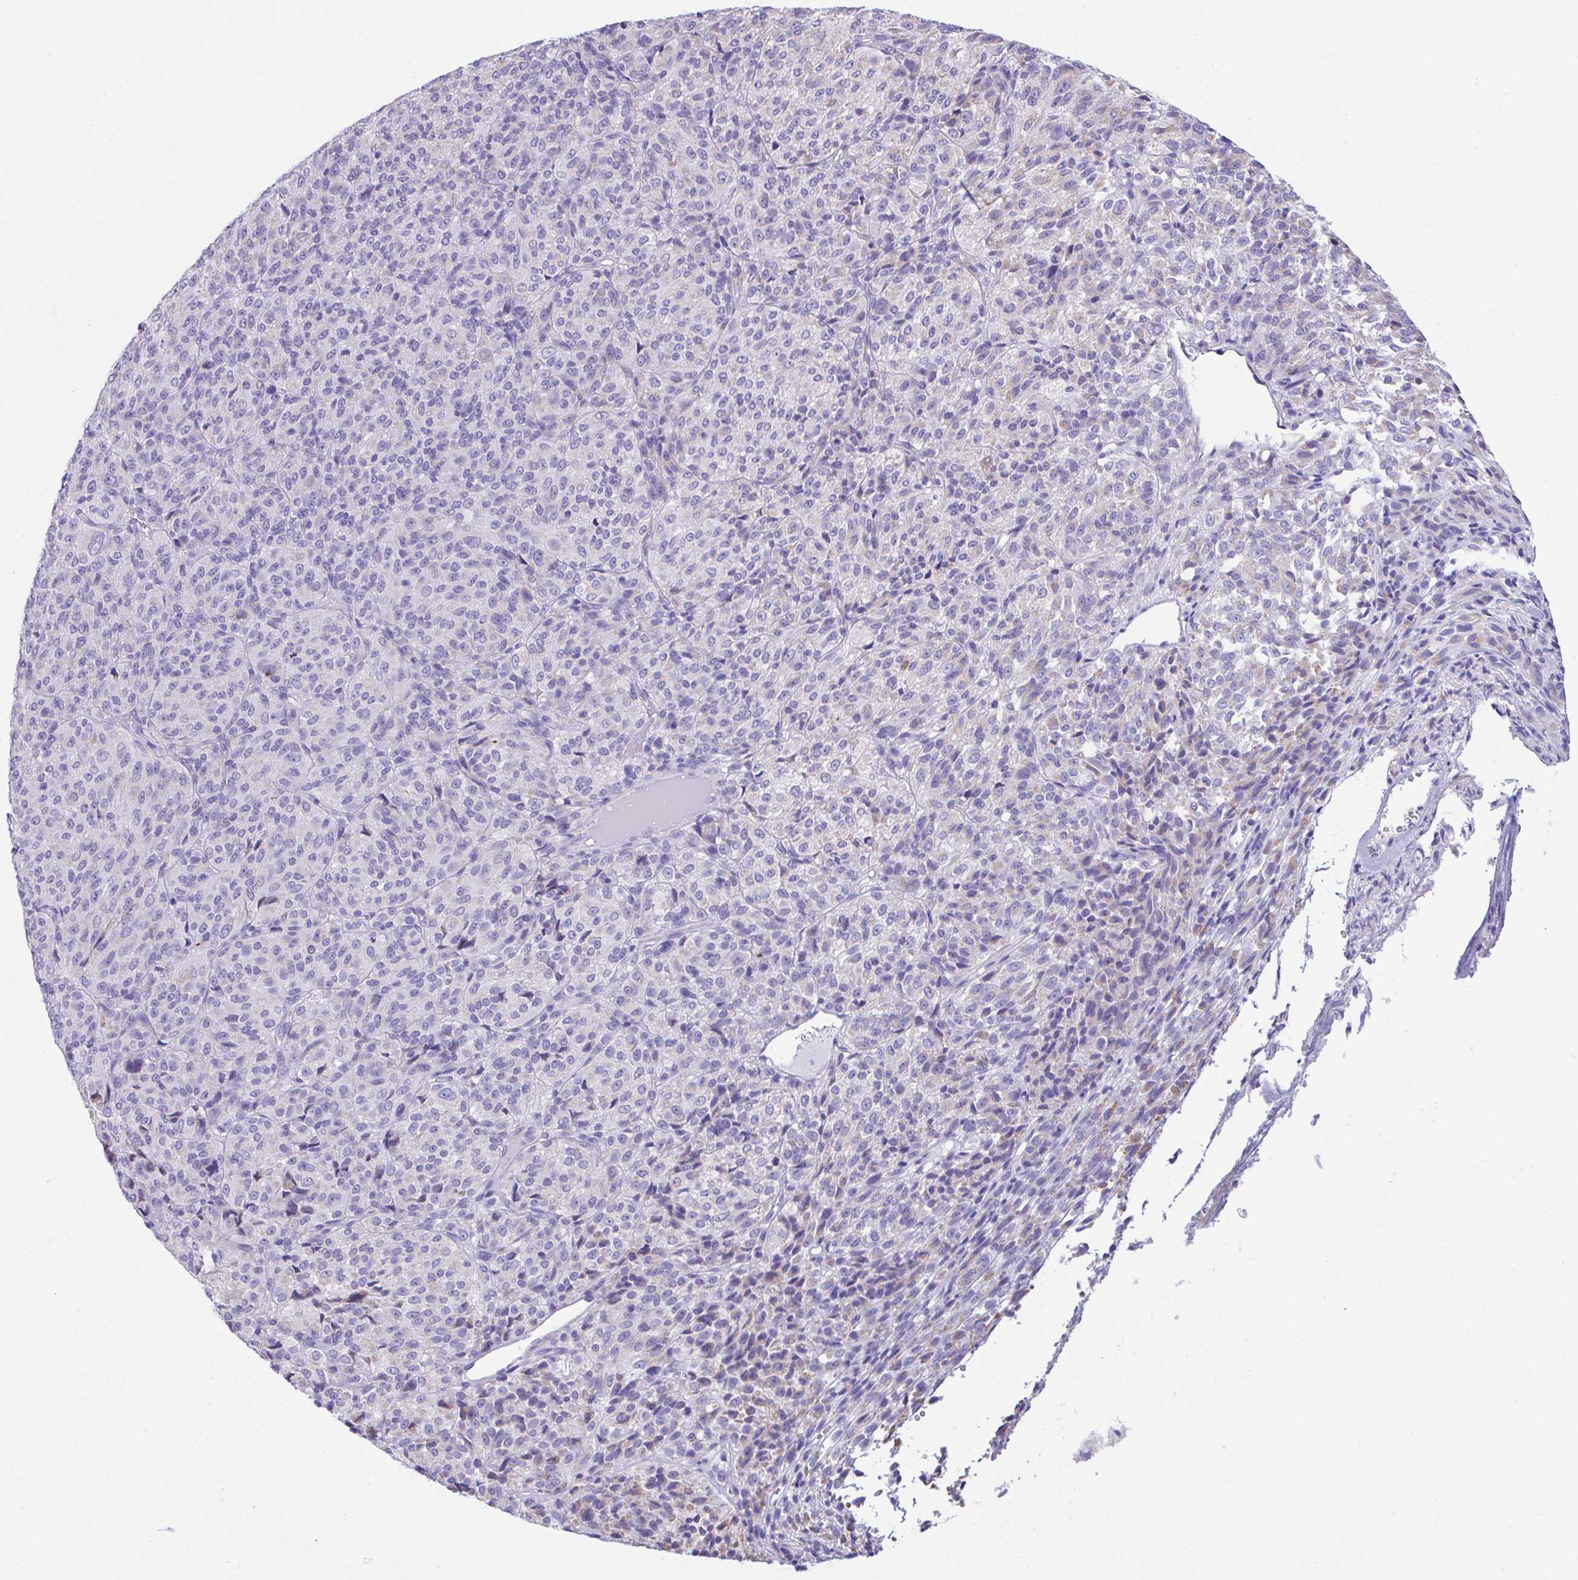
{"staining": {"intensity": "negative", "quantity": "none", "location": "none"}, "tissue": "melanoma", "cell_type": "Tumor cells", "image_type": "cancer", "snomed": [{"axis": "morphology", "description": "Malignant melanoma, Metastatic site"}, {"axis": "topography", "description": "Brain"}], "caption": "This is an immunohistochemistry photomicrograph of human melanoma. There is no staining in tumor cells.", "gene": "NLRP8", "patient": {"sex": "female", "age": 56}}